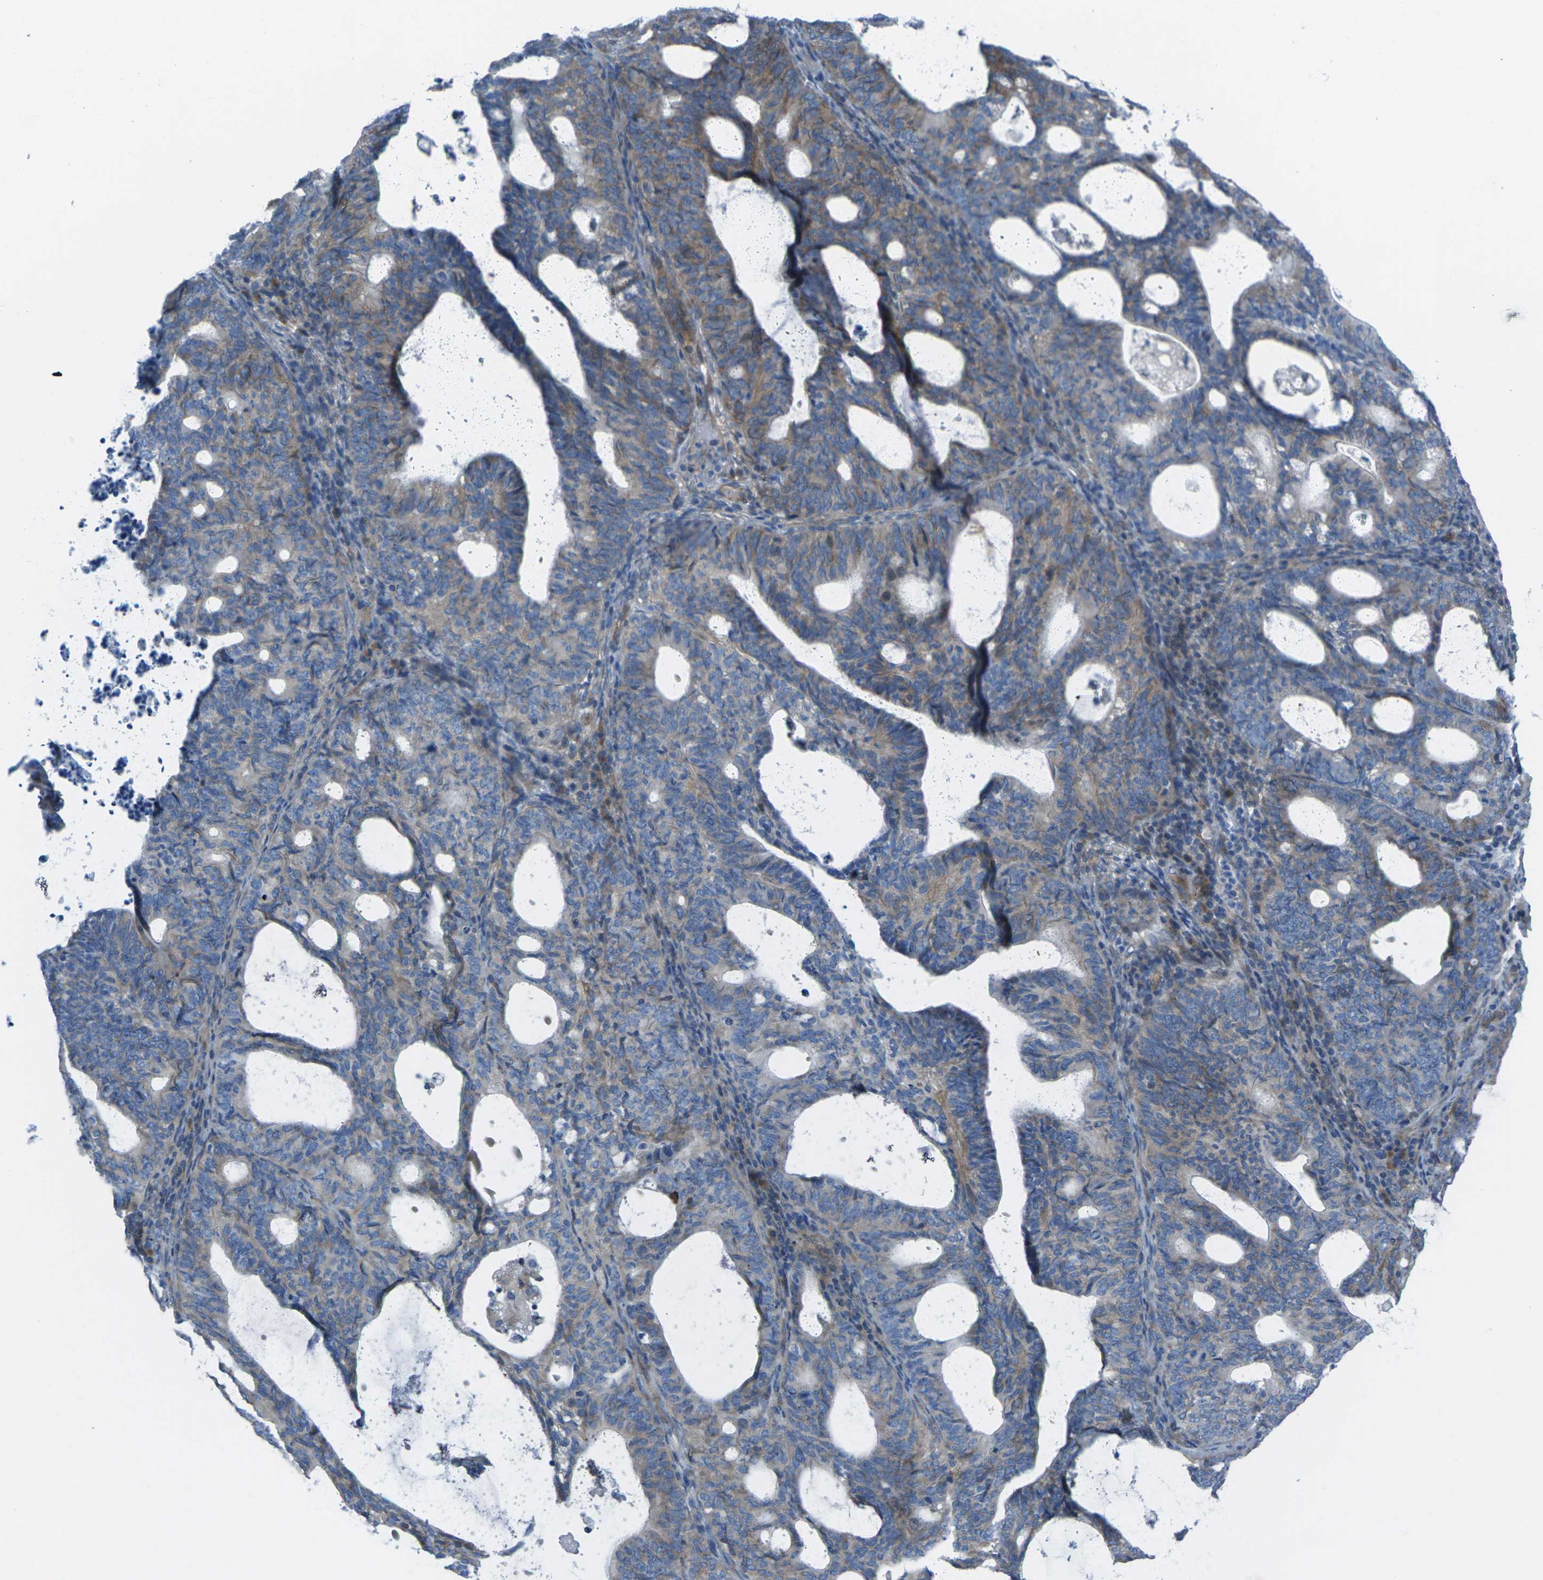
{"staining": {"intensity": "moderate", "quantity": "25%-75%", "location": "cytoplasmic/membranous"}, "tissue": "endometrial cancer", "cell_type": "Tumor cells", "image_type": "cancer", "snomed": [{"axis": "morphology", "description": "Adenocarcinoma, NOS"}, {"axis": "topography", "description": "Uterus"}], "caption": "This is a histology image of immunohistochemistry staining of endometrial cancer, which shows moderate positivity in the cytoplasmic/membranous of tumor cells.", "gene": "EDNRA", "patient": {"sex": "female", "age": 83}}